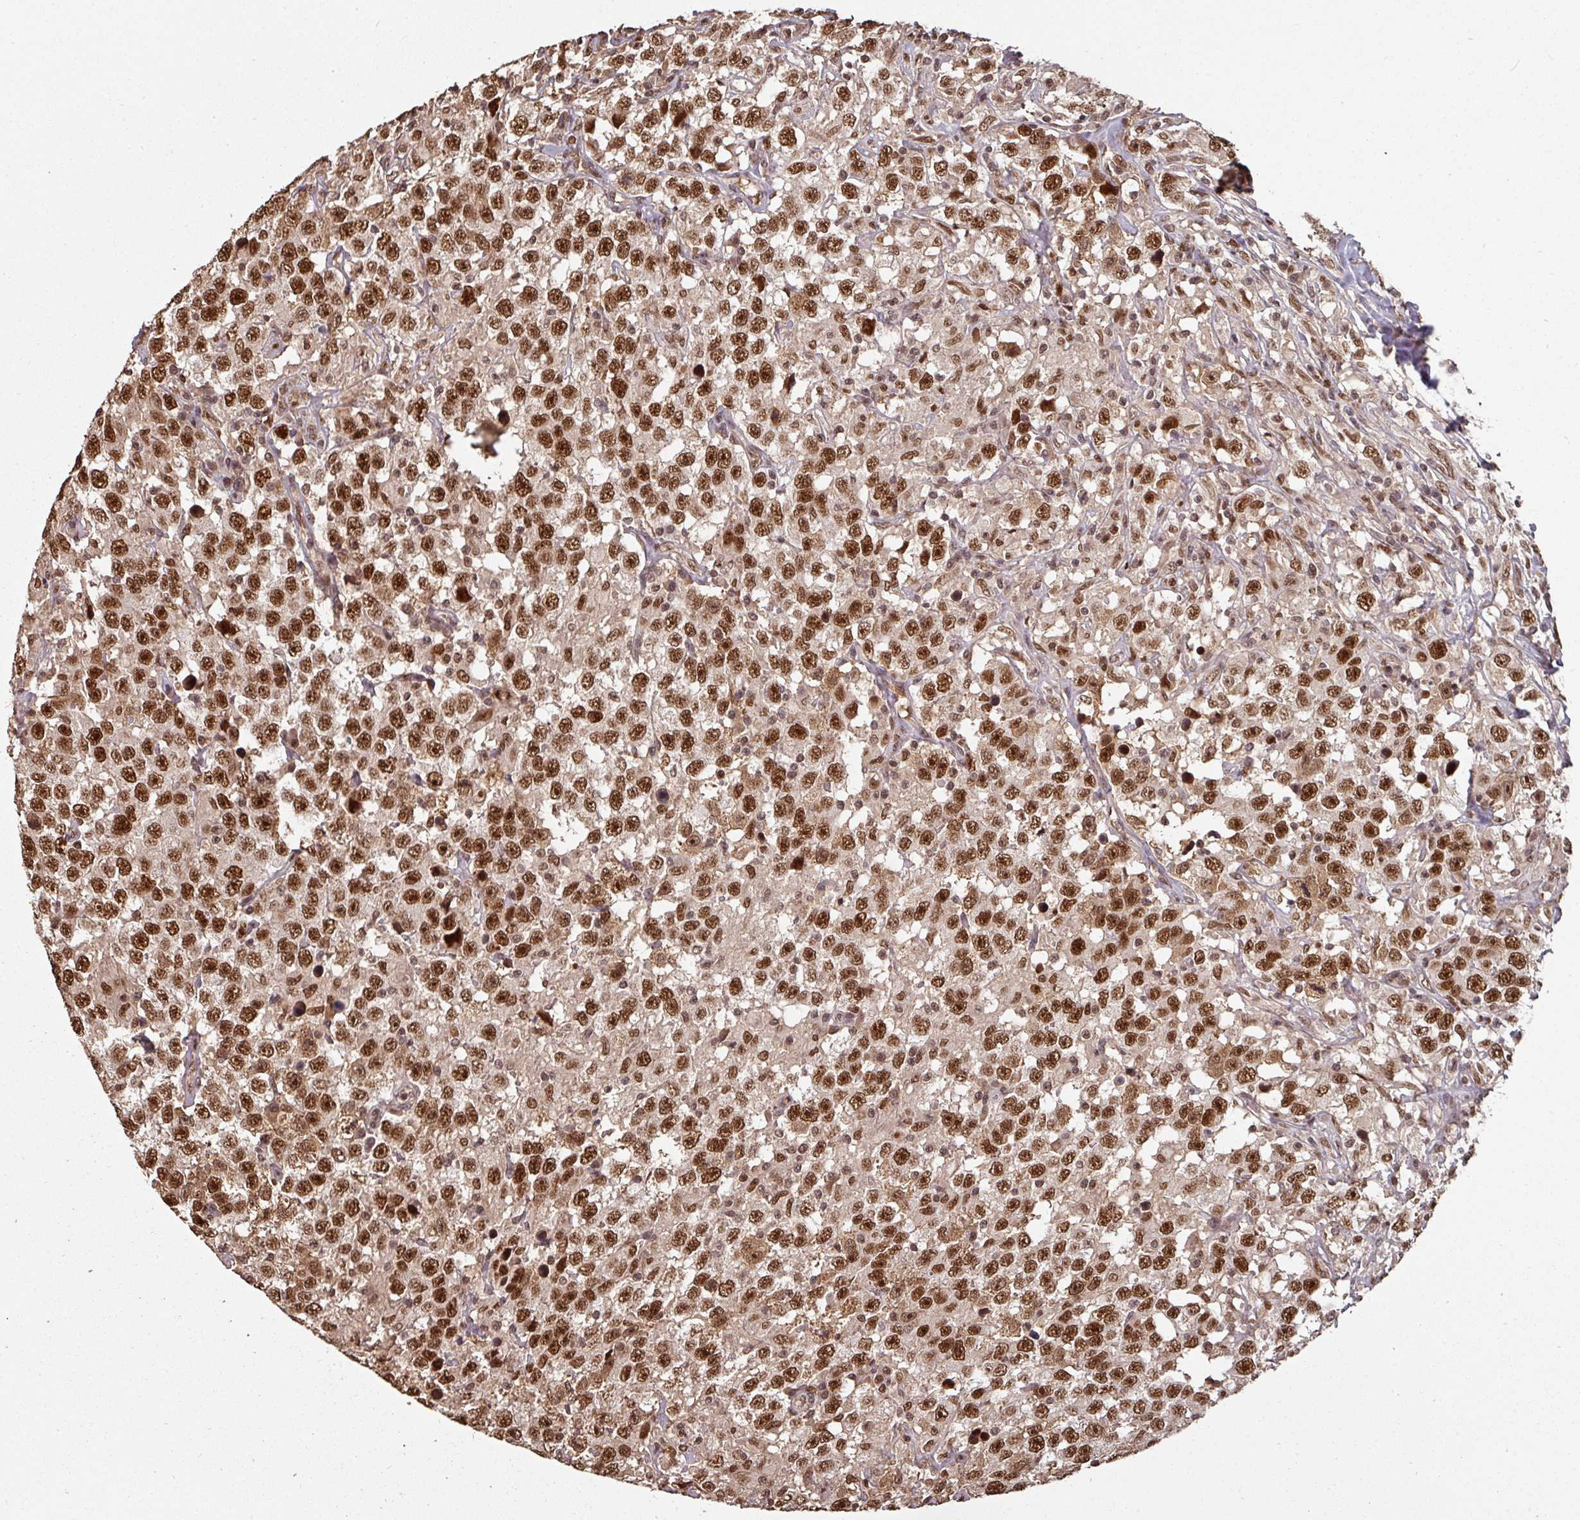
{"staining": {"intensity": "strong", "quantity": ">75%", "location": "nuclear"}, "tissue": "testis cancer", "cell_type": "Tumor cells", "image_type": "cancer", "snomed": [{"axis": "morphology", "description": "Seminoma, NOS"}, {"axis": "topography", "description": "Testis"}], "caption": "DAB (3,3'-diaminobenzidine) immunohistochemical staining of human seminoma (testis) shows strong nuclear protein expression in about >75% of tumor cells.", "gene": "POLD1", "patient": {"sex": "male", "age": 41}}